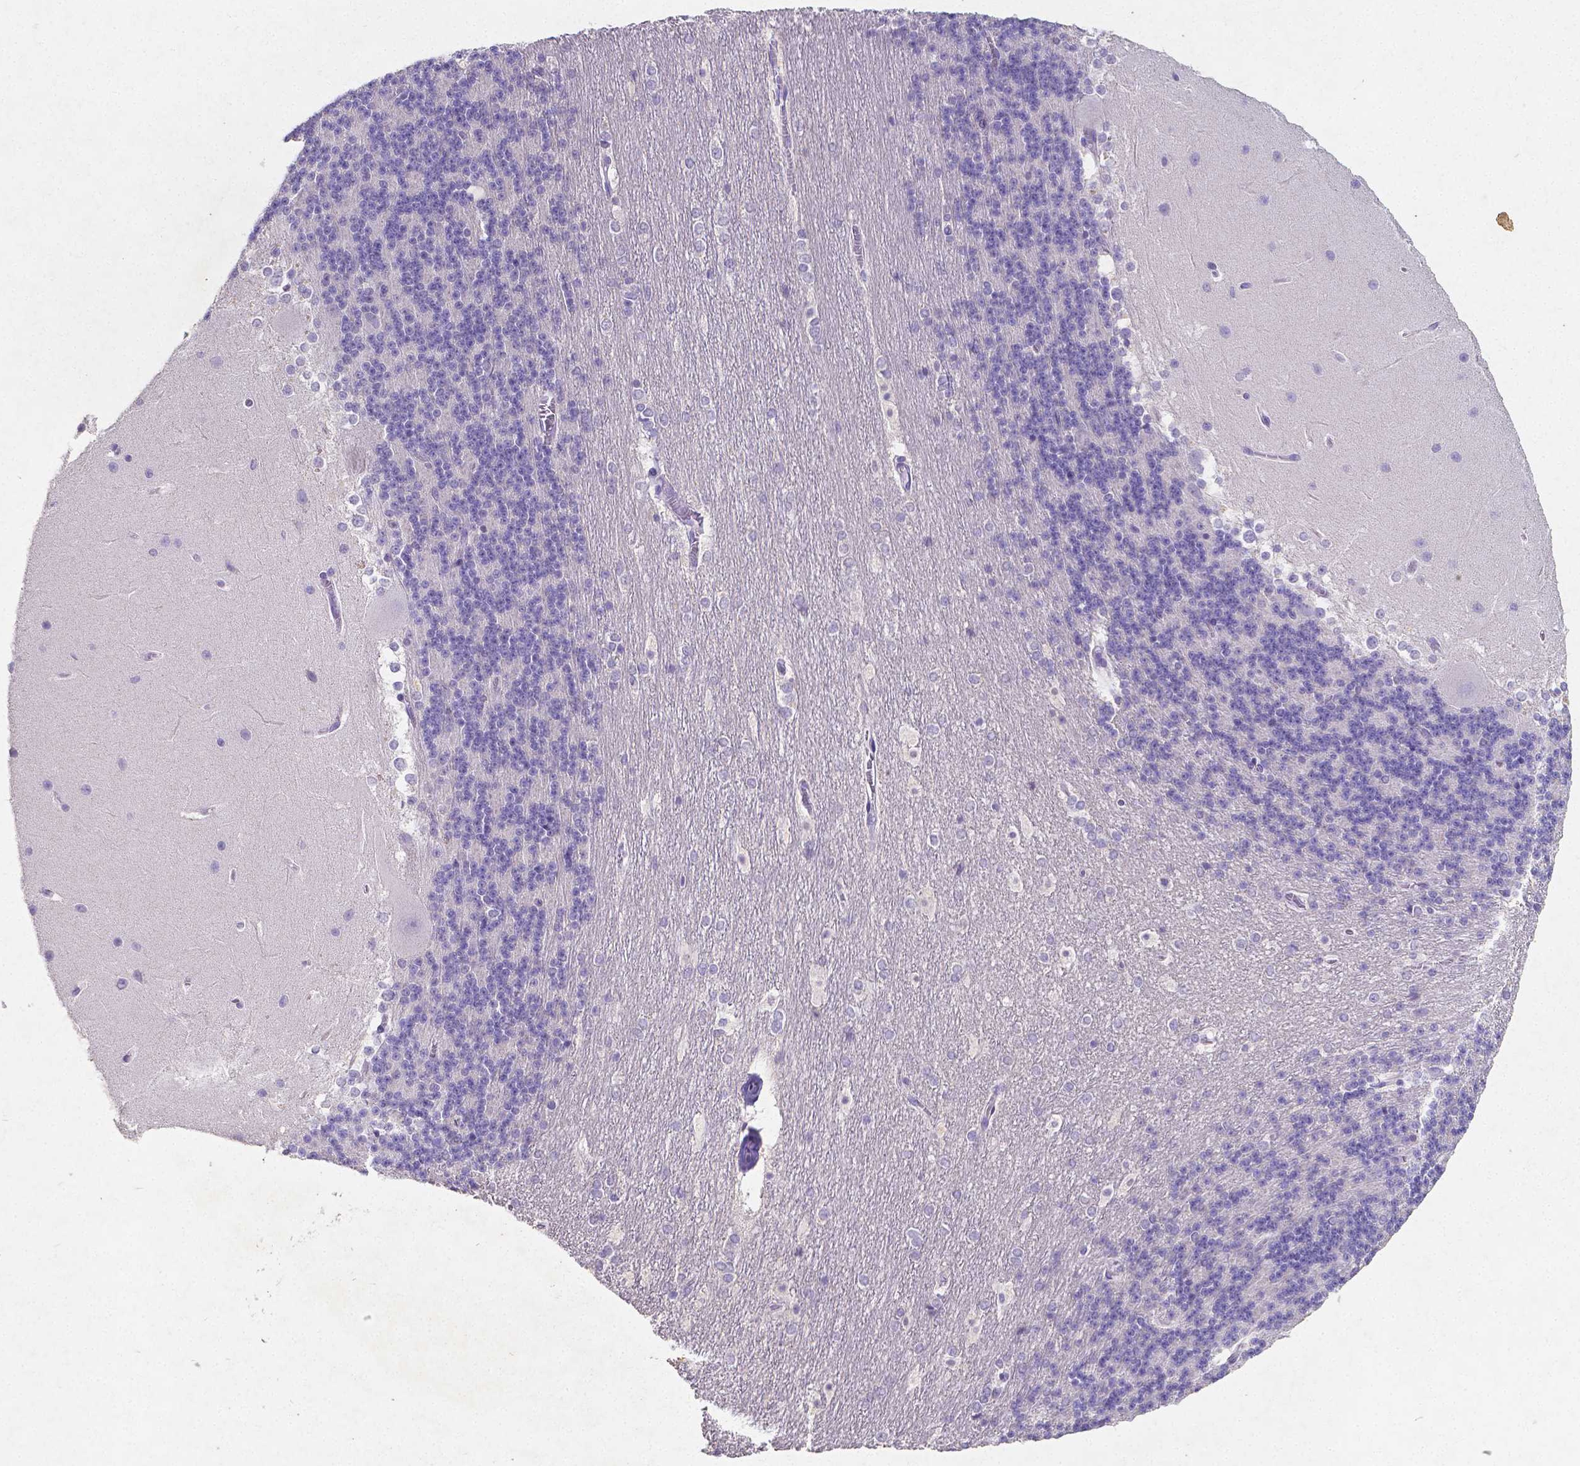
{"staining": {"intensity": "negative", "quantity": "none", "location": "none"}, "tissue": "cerebellum", "cell_type": "Cells in granular layer", "image_type": "normal", "snomed": [{"axis": "morphology", "description": "Normal tissue, NOS"}, {"axis": "topography", "description": "Cerebellum"}], "caption": "Human cerebellum stained for a protein using immunohistochemistry demonstrates no positivity in cells in granular layer.", "gene": "SATB2", "patient": {"sex": "female", "age": 19}}